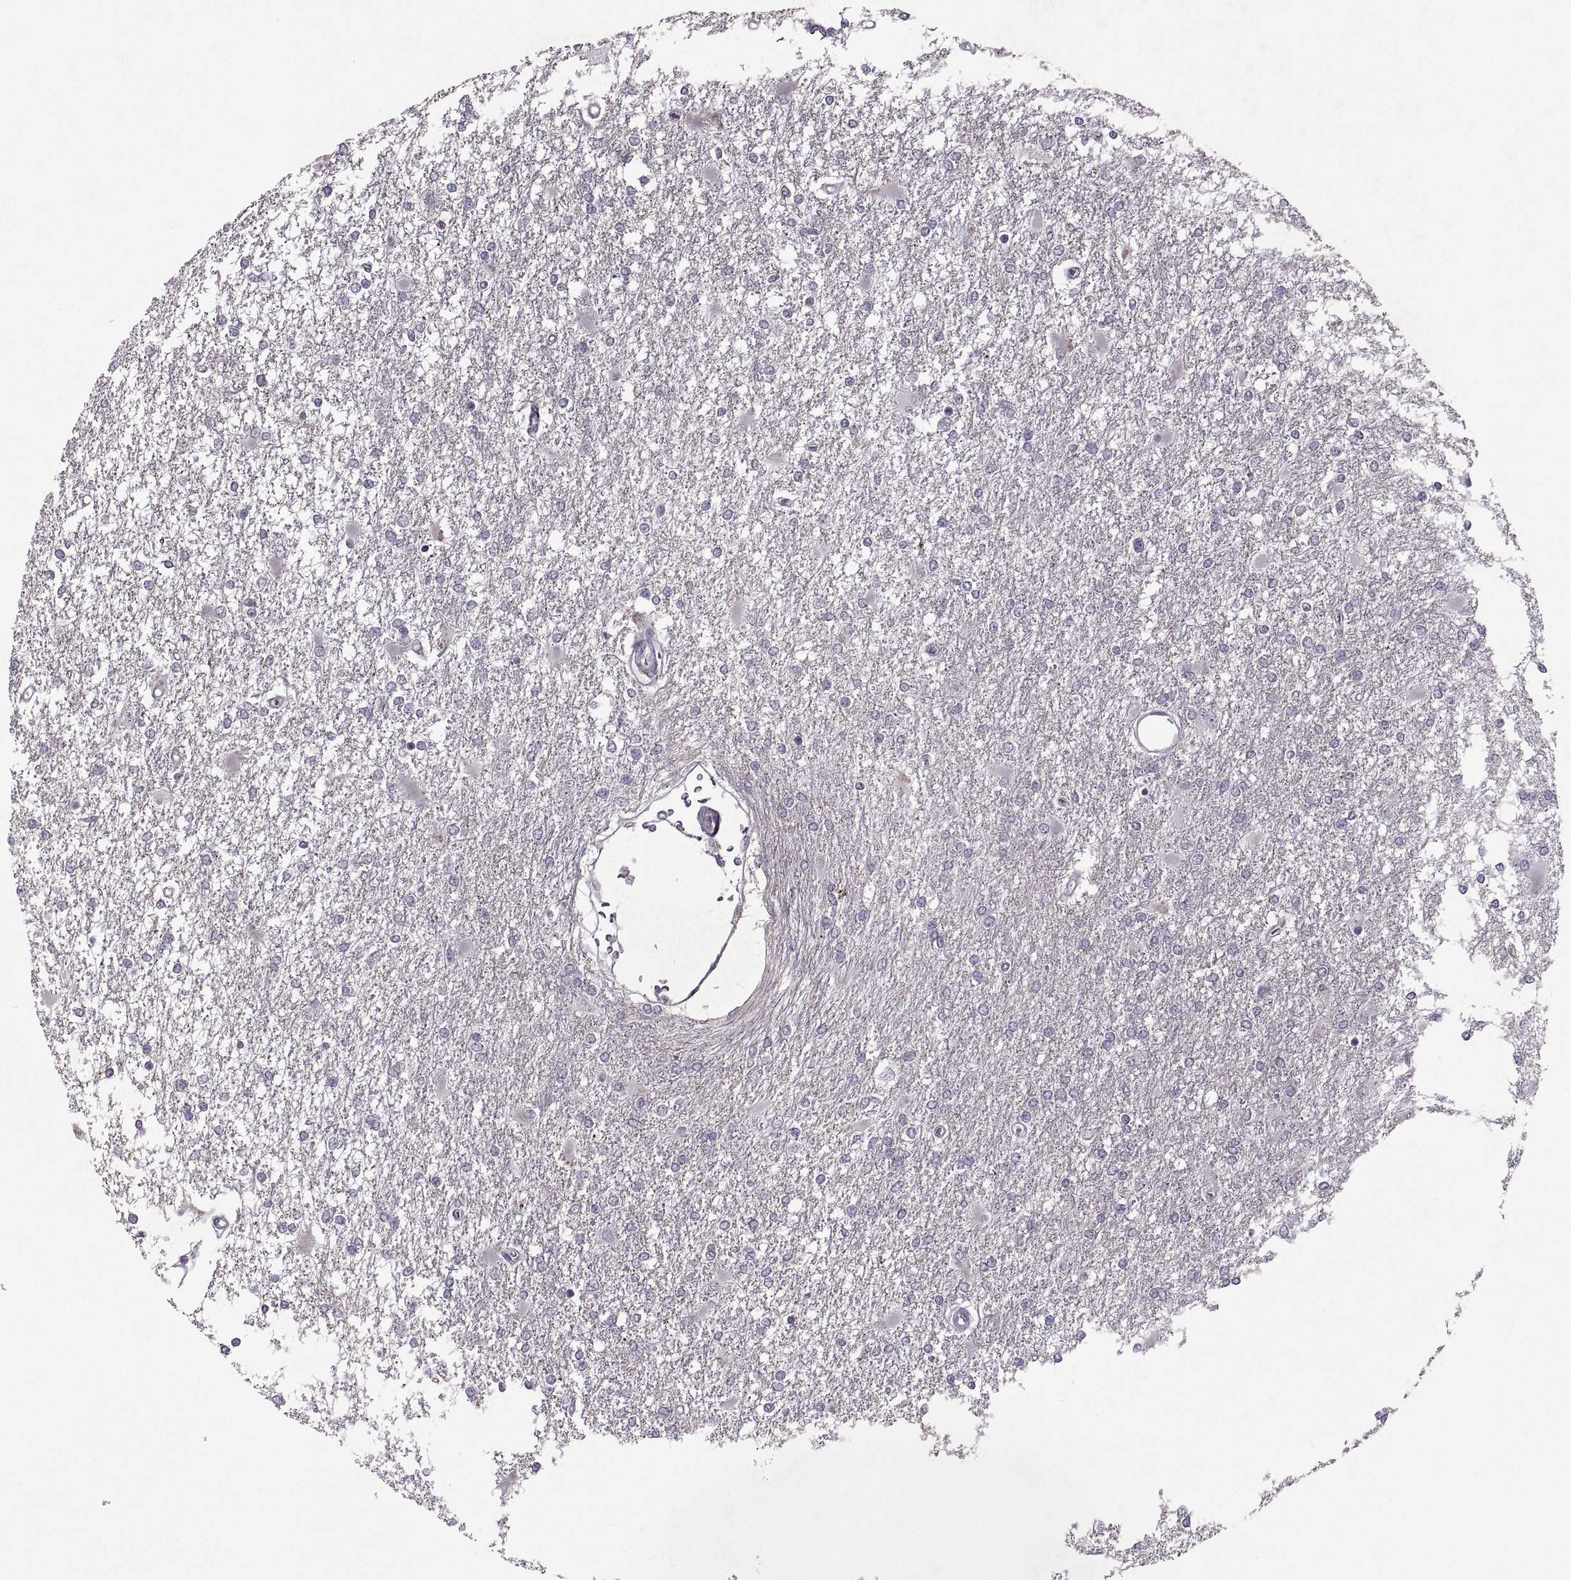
{"staining": {"intensity": "negative", "quantity": "none", "location": "none"}, "tissue": "glioma", "cell_type": "Tumor cells", "image_type": "cancer", "snomed": [{"axis": "morphology", "description": "Glioma, malignant, High grade"}, {"axis": "topography", "description": "Cerebral cortex"}], "caption": "DAB (3,3'-diaminobenzidine) immunohistochemical staining of glioma demonstrates no significant positivity in tumor cells. Nuclei are stained in blue.", "gene": "MGAT4D", "patient": {"sex": "male", "age": 79}}